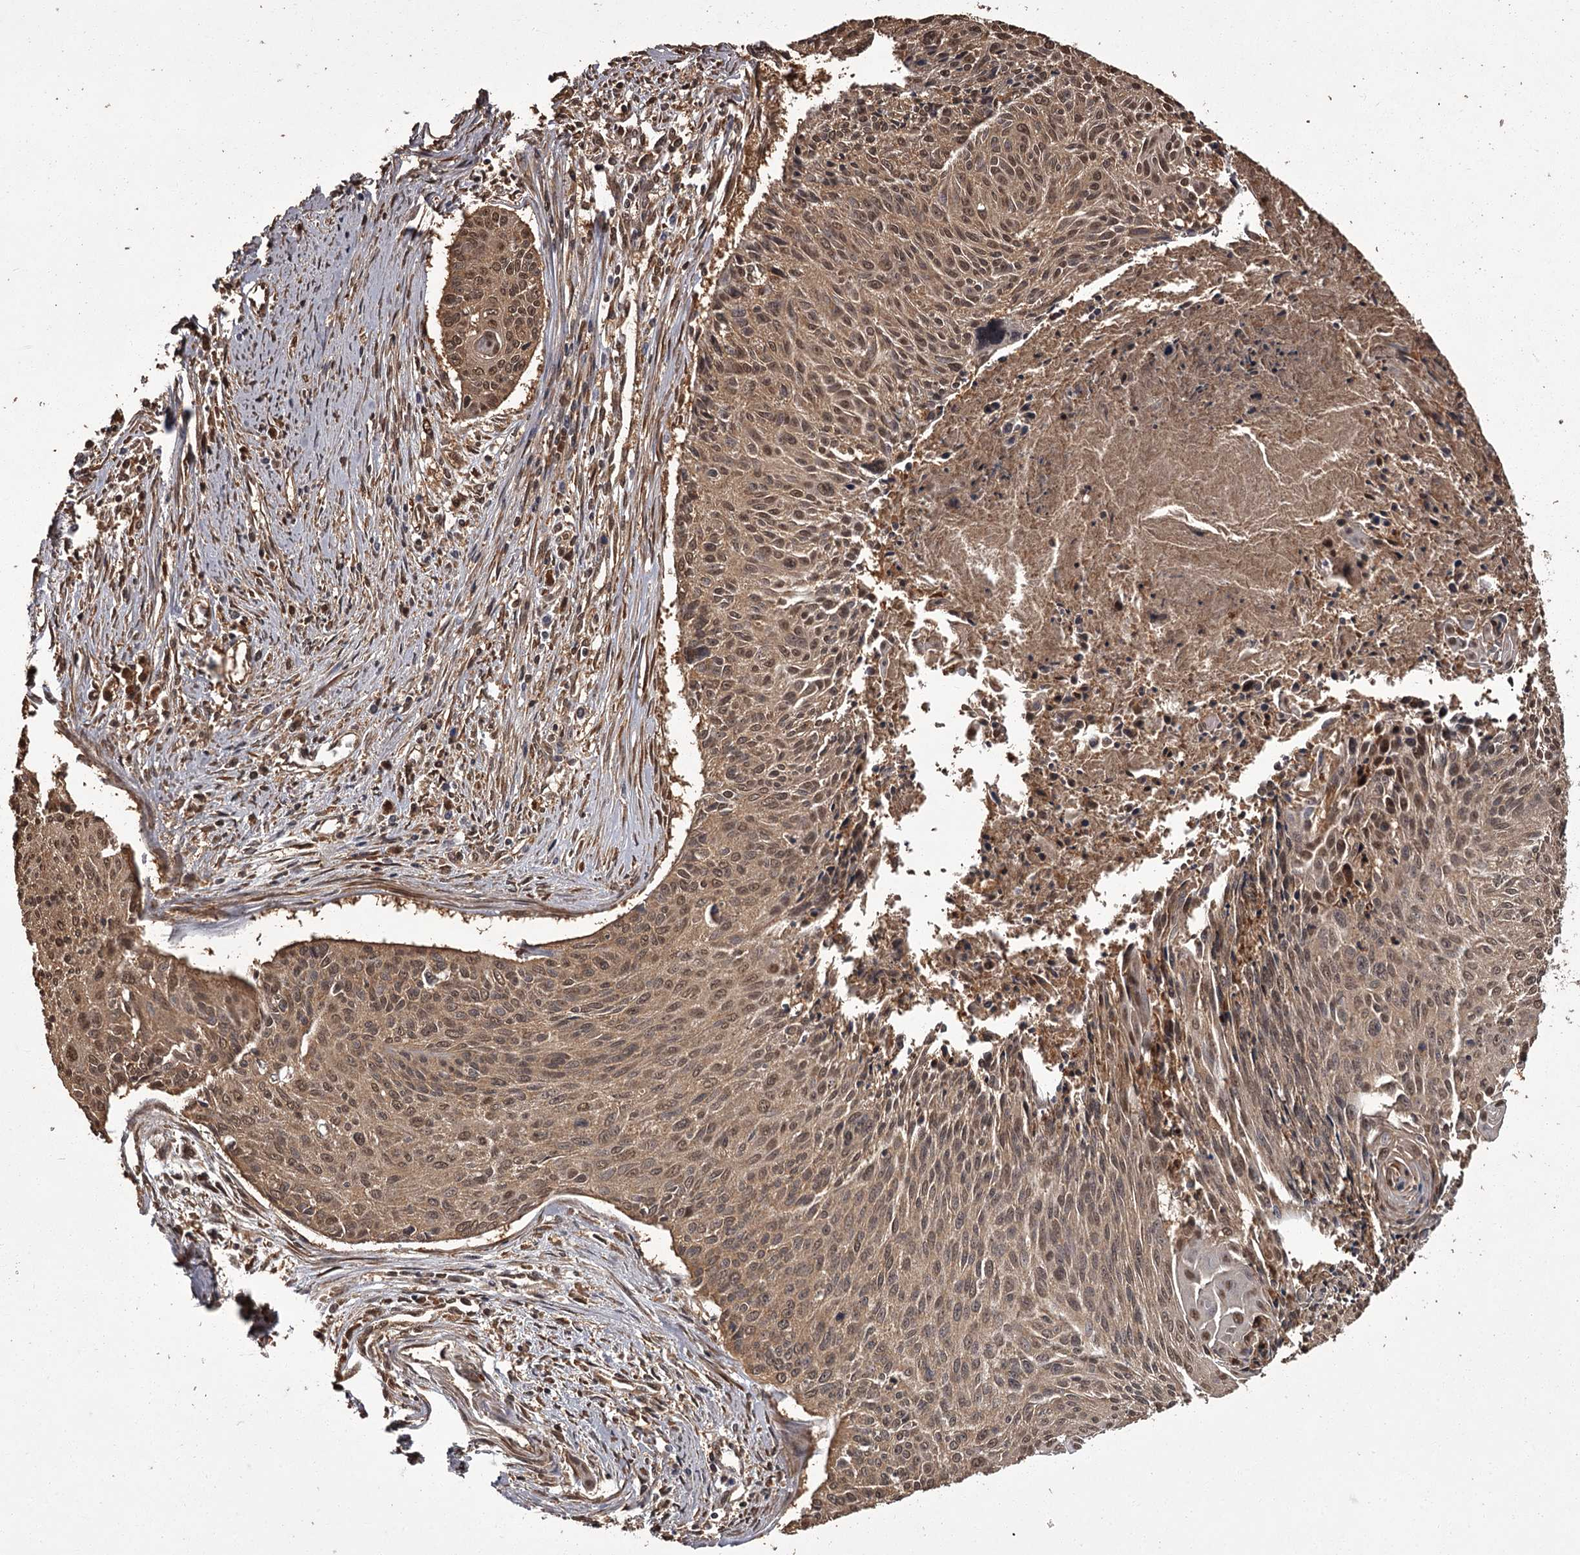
{"staining": {"intensity": "moderate", "quantity": ">75%", "location": "nuclear"}, "tissue": "cervical cancer", "cell_type": "Tumor cells", "image_type": "cancer", "snomed": [{"axis": "morphology", "description": "Squamous cell carcinoma, NOS"}, {"axis": "topography", "description": "Cervix"}], "caption": "Immunohistochemical staining of human cervical squamous cell carcinoma displays medium levels of moderate nuclear staining in about >75% of tumor cells.", "gene": "NPRL2", "patient": {"sex": "female", "age": 55}}